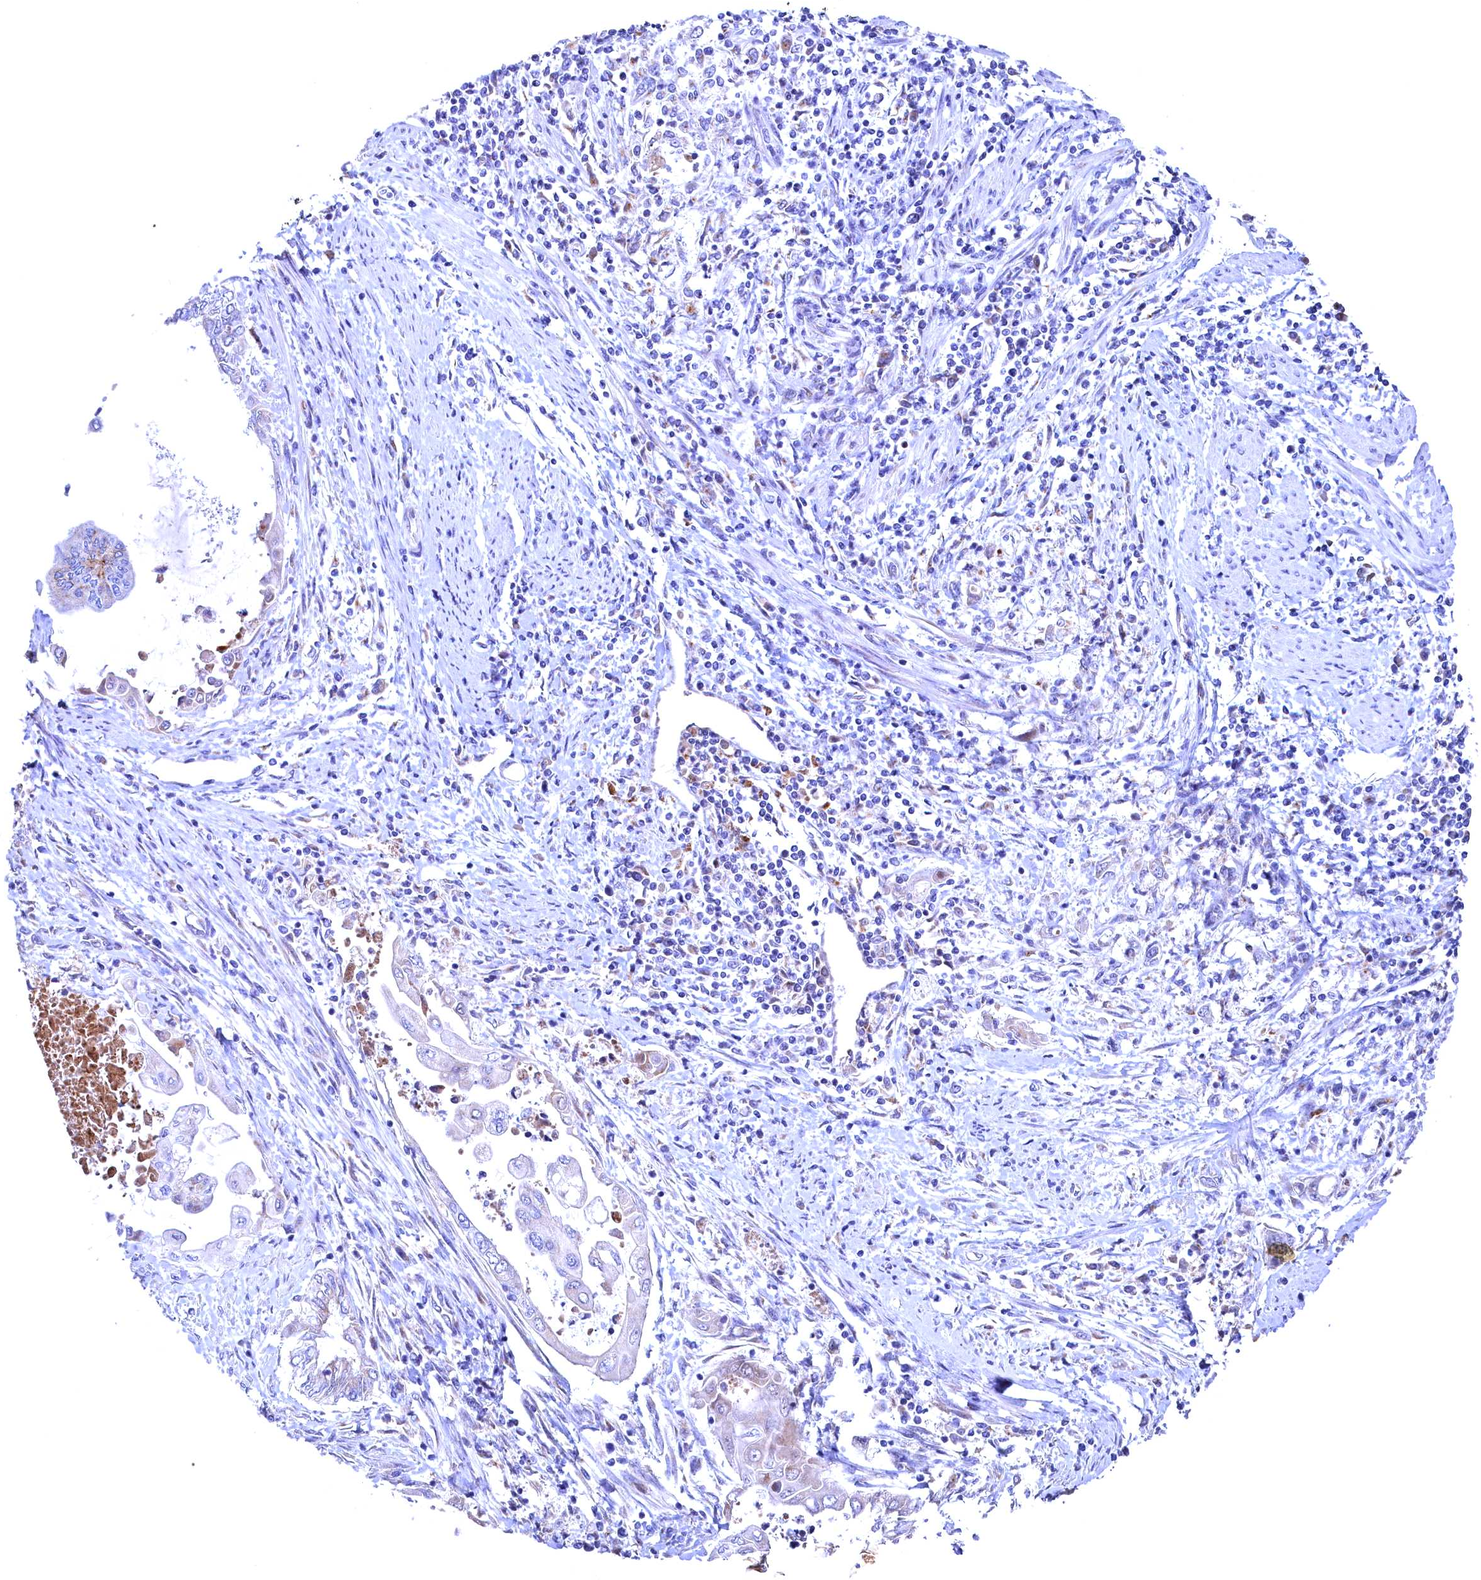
{"staining": {"intensity": "negative", "quantity": "none", "location": "none"}, "tissue": "endometrial cancer", "cell_type": "Tumor cells", "image_type": "cancer", "snomed": [{"axis": "morphology", "description": "Adenocarcinoma, NOS"}, {"axis": "topography", "description": "Uterus"}, {"axis": "topography", "description": "Endometrium"}], "caption": "There is no significant staining in tumor cells of endometrial adenocarcinoma.", "gene": "GPR108", "patient": {"sex": "female", "age": 70}}